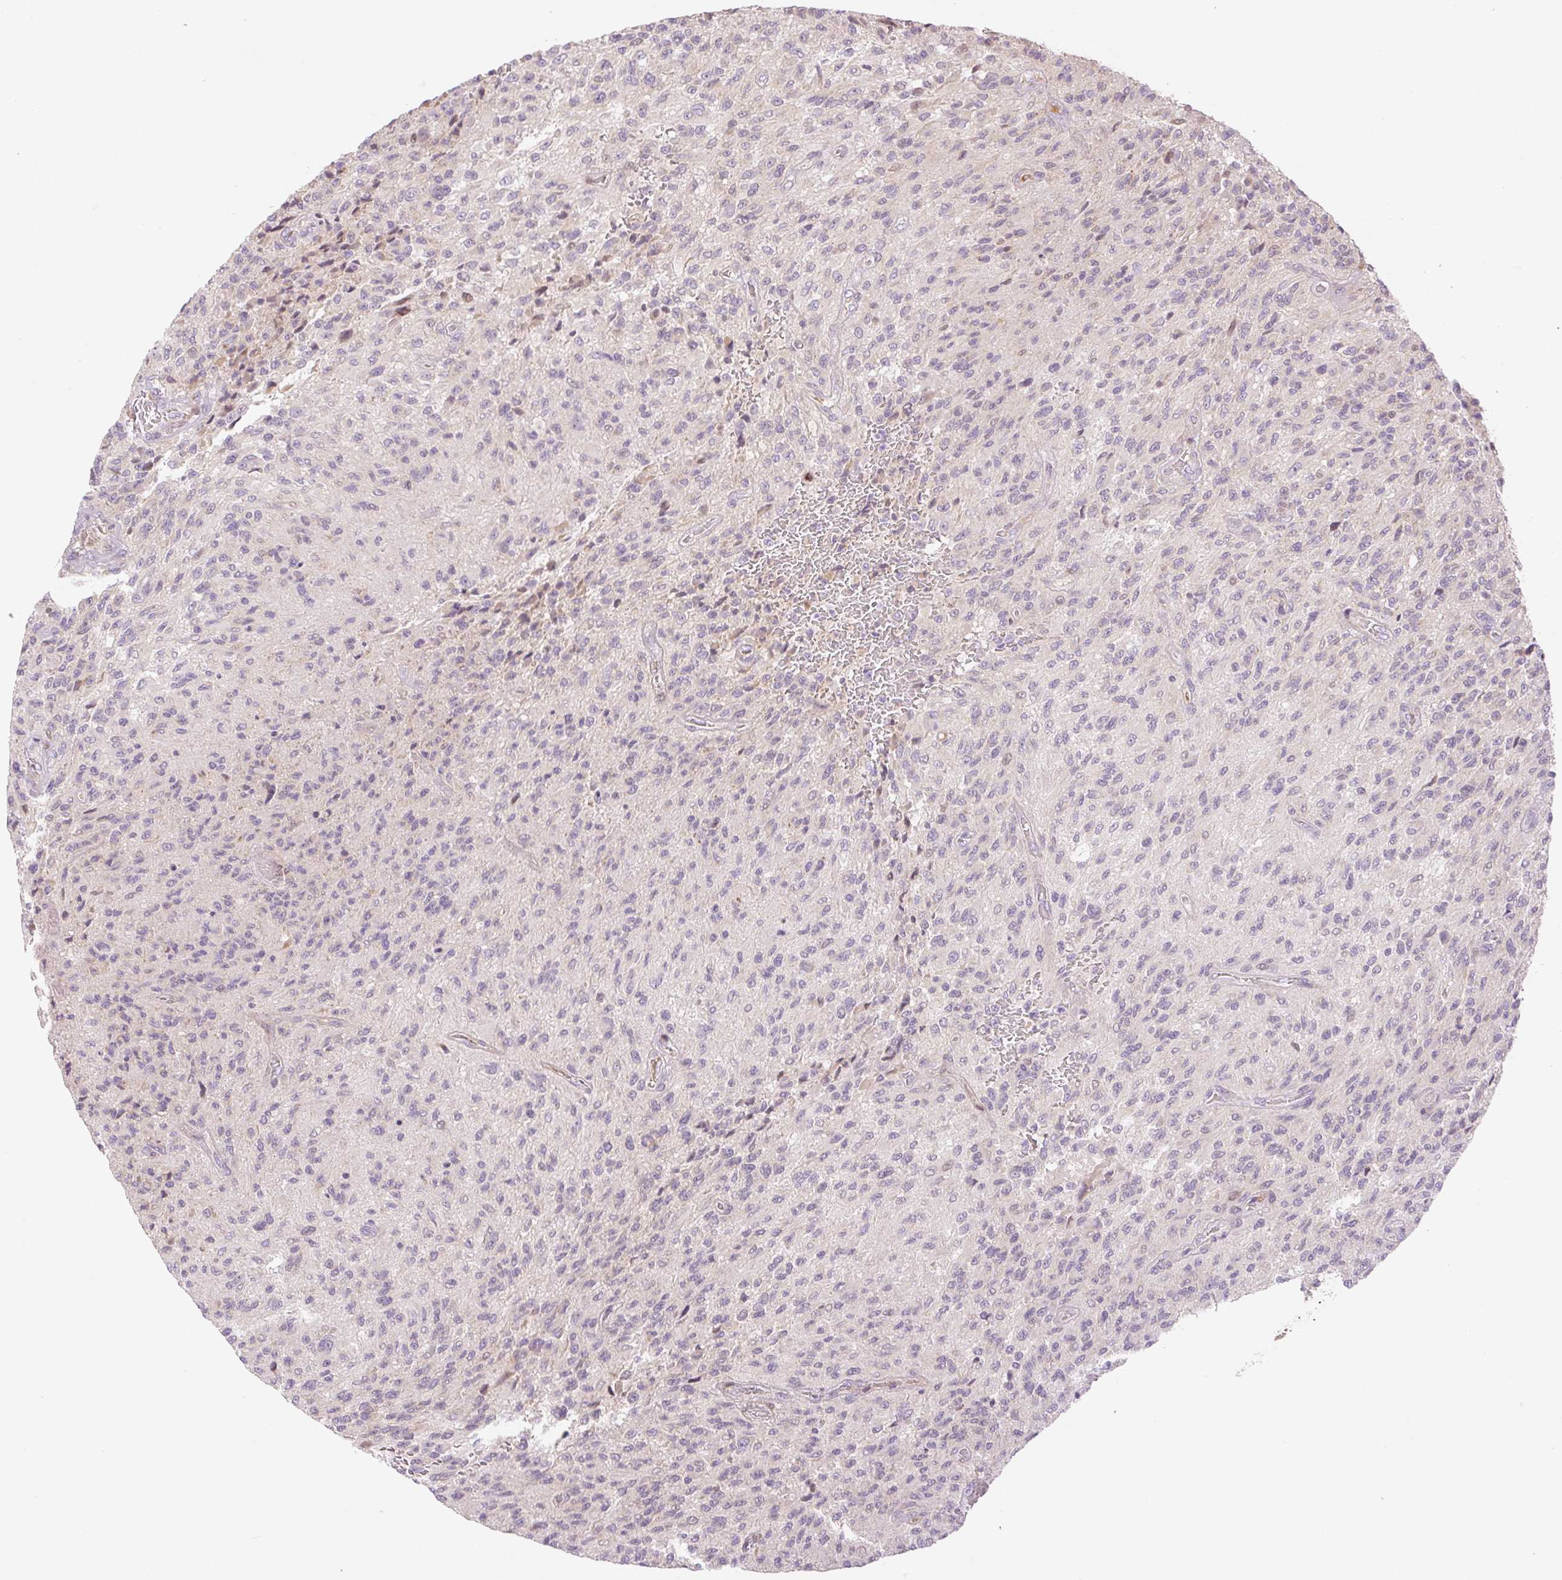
{"staining": {"intensity": "negative", "quantity": "none", "location": "none"}, "tissue": "glioma", "cell_type": "Tumor cells", "image_type": "cancer", "snomed": [{"axis": "morphology", "description": "Normal tissue, NOS"}, {"axis": "morphology", "description": "Glioma, malignant, High grade"}, {"axis": "topography", "description": "Cerebral cortex"}], "caption": "This is an immunohistochemistry (IHC) photomicrograph of malignant glioma (high-grade). There is no positivity in tumor cells.", "gene": "ZNF394", "patient": {"sex": "male", "age": 56}}